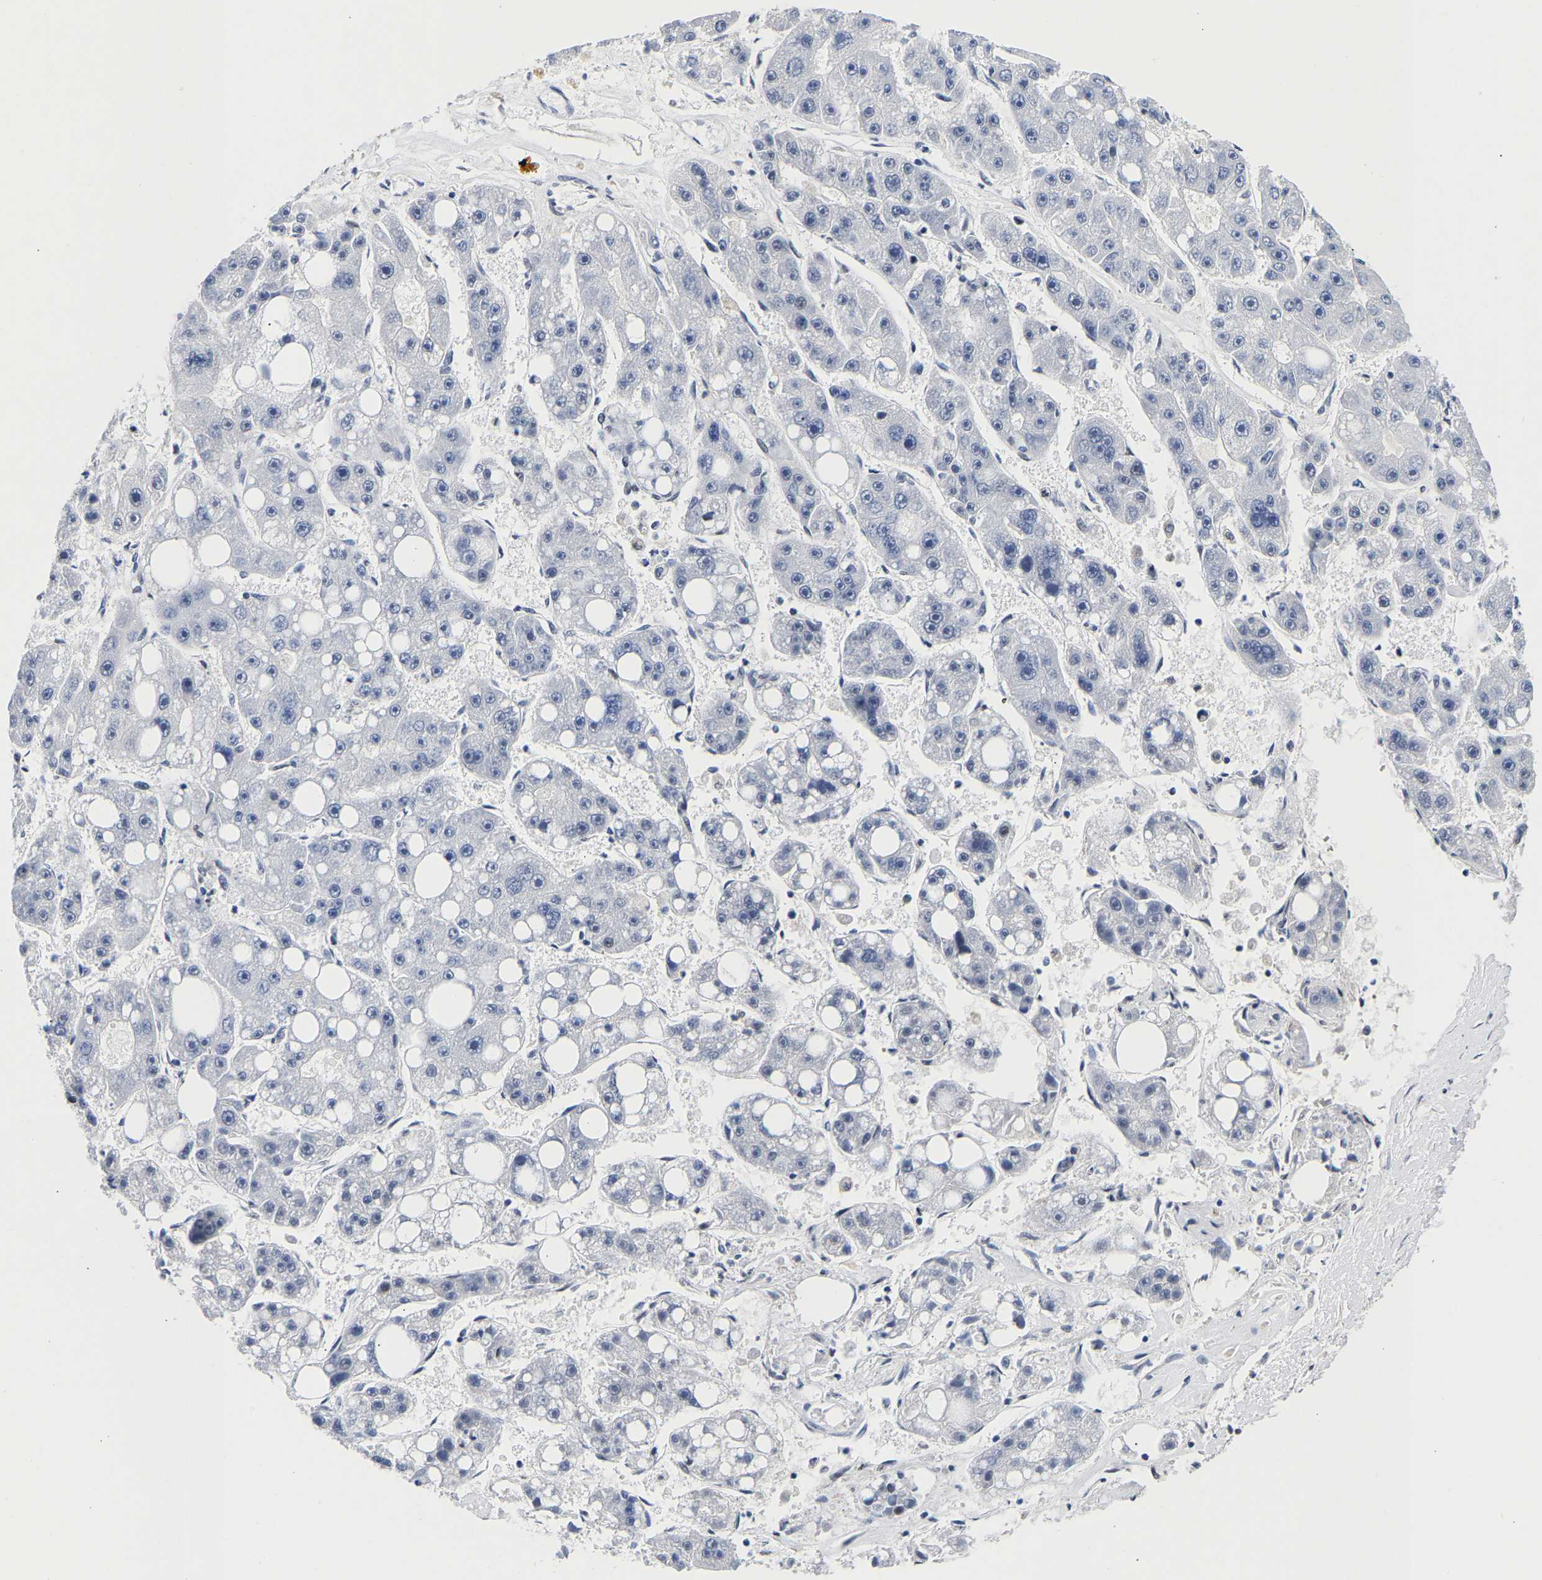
{"staining": {"intensity": "negative", "quantity": "none", "location": "none"}, "tissue": "liver cancer", "cell_type": "Tumor cells", "image_type": "cancer", "snomed": [{"axis": "morphology", "description": "Carcinoma, Hepatocellular, NOS"}, {"axis": "topography", "description": "Liver"}], "caption": "High magnification brightfield microscopy of liver cancer (hepatocellular carcinoma) stained with DAB (3,3'-diaminobenzidine) (brown) and counterstained with hematoxylin (blue): tumor cells show no significant expression.", "gene": "CCDC6", "patient": {"sex": "female", "age": 61}}